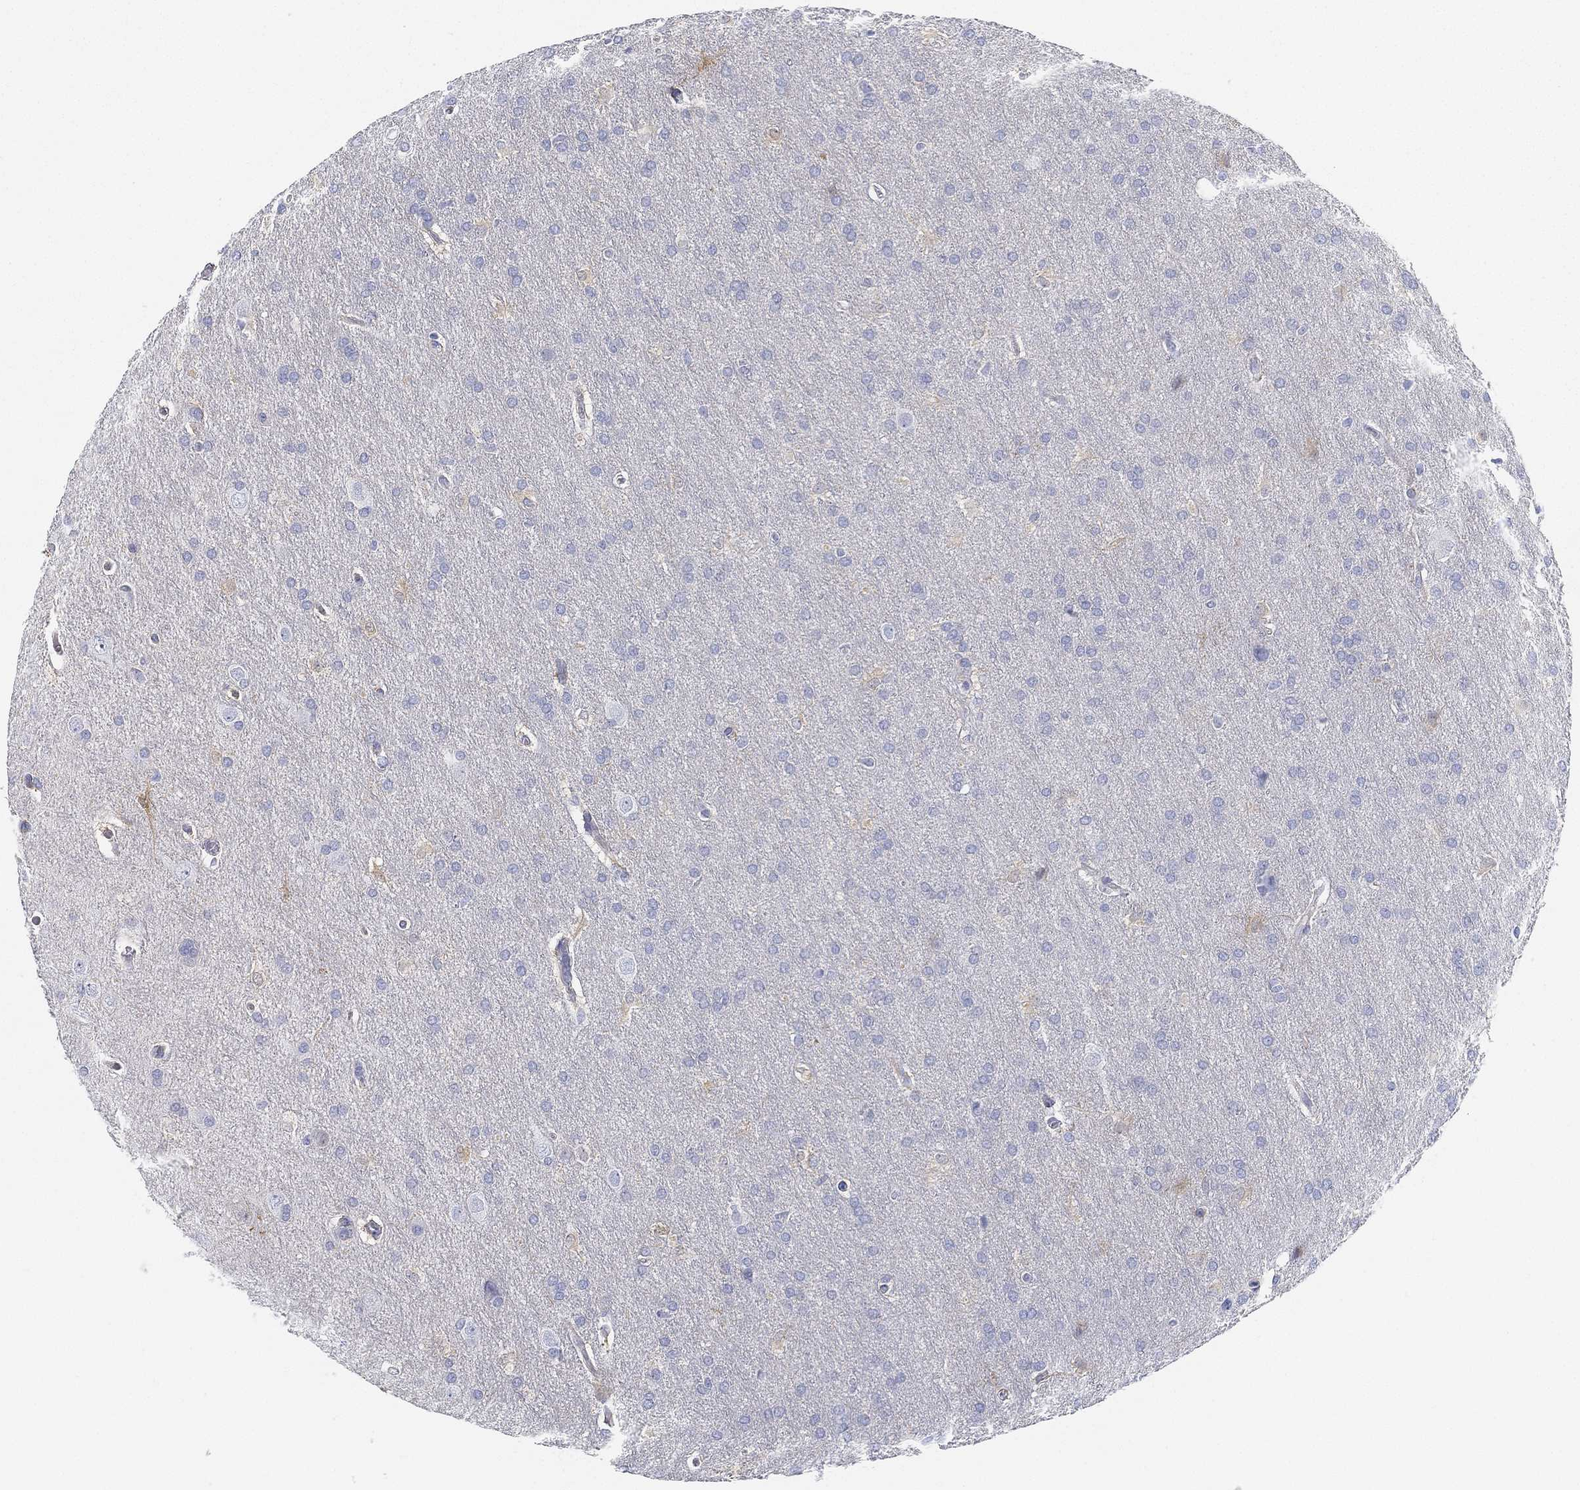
{"staining": {"intensity": "negative", "quantity": "none", "location": "none"}, "tissue": "glioma", "cell_type": "Tumor cells", "image_type": "cancer", "snomed": [{"axis": "morphology", "description": "Glioma, malignant, Low grade"}, {"axis": "topography", "description": "Brain"}], "caption": "DAB immunohistochemical staining of glioma shows no significant staining in tumor cells. (DAB (3,3'-diaminobenzidine) IHC, high magnification).", "gene": "GPR61", "patient": {"sex": "female", "age": 32}}